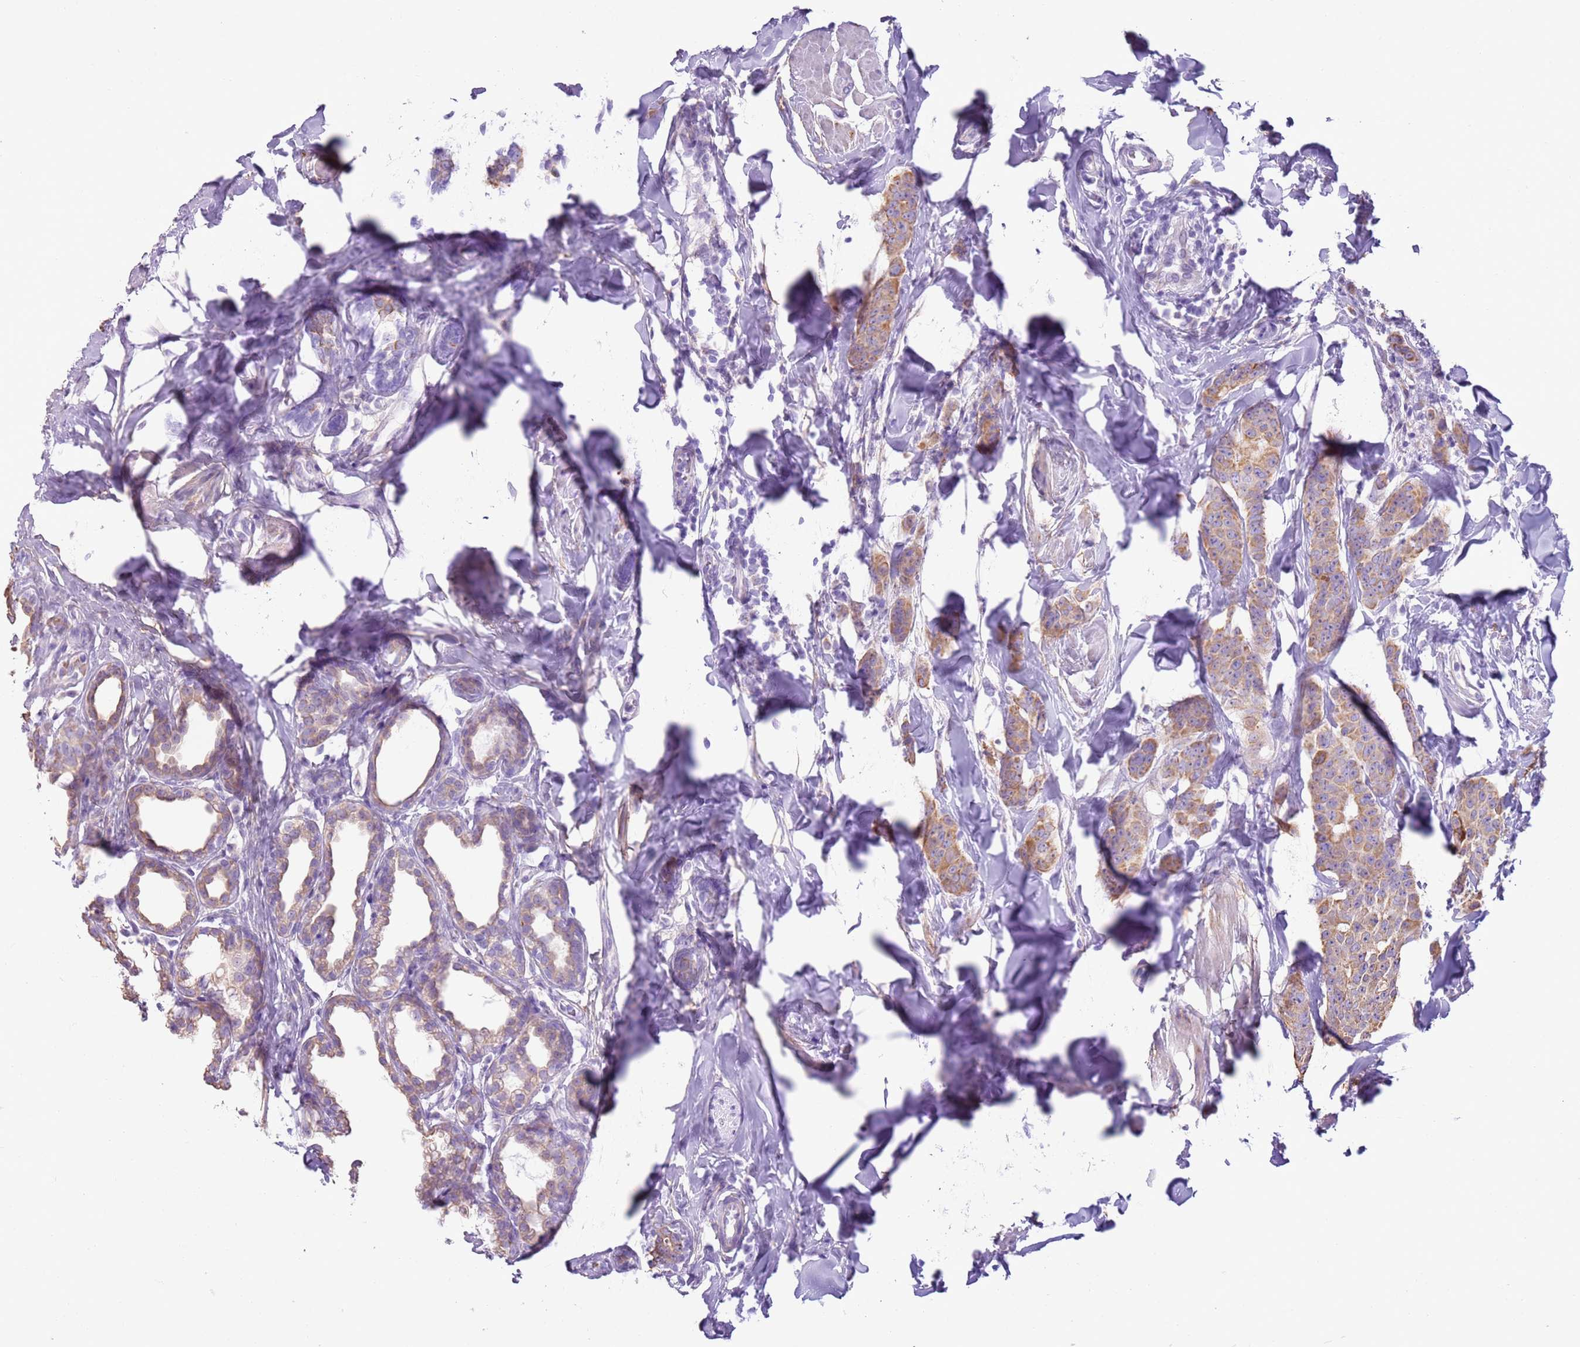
{"staining": {"intensity": "moderate", "quantity": ">75%", "location": "cytoplasmic/membranous"}, "tissue": "breast cancer", "cell_type": "Tumor cells", "image_type": "cancer", "snomed": [{"axis": "morphology", "description": "Duct carcinoma"}, {"axis": "topography", "description": "Breast"}], "caption": "Tumor cells exhibit medium levels of moderate cytoplasmic/membranous staining in approximately >75% of cells in human breast cancer (invasive ductal carcinoma).", "gene": "OAF", "patient": {"sex": "female", "age": 40}}